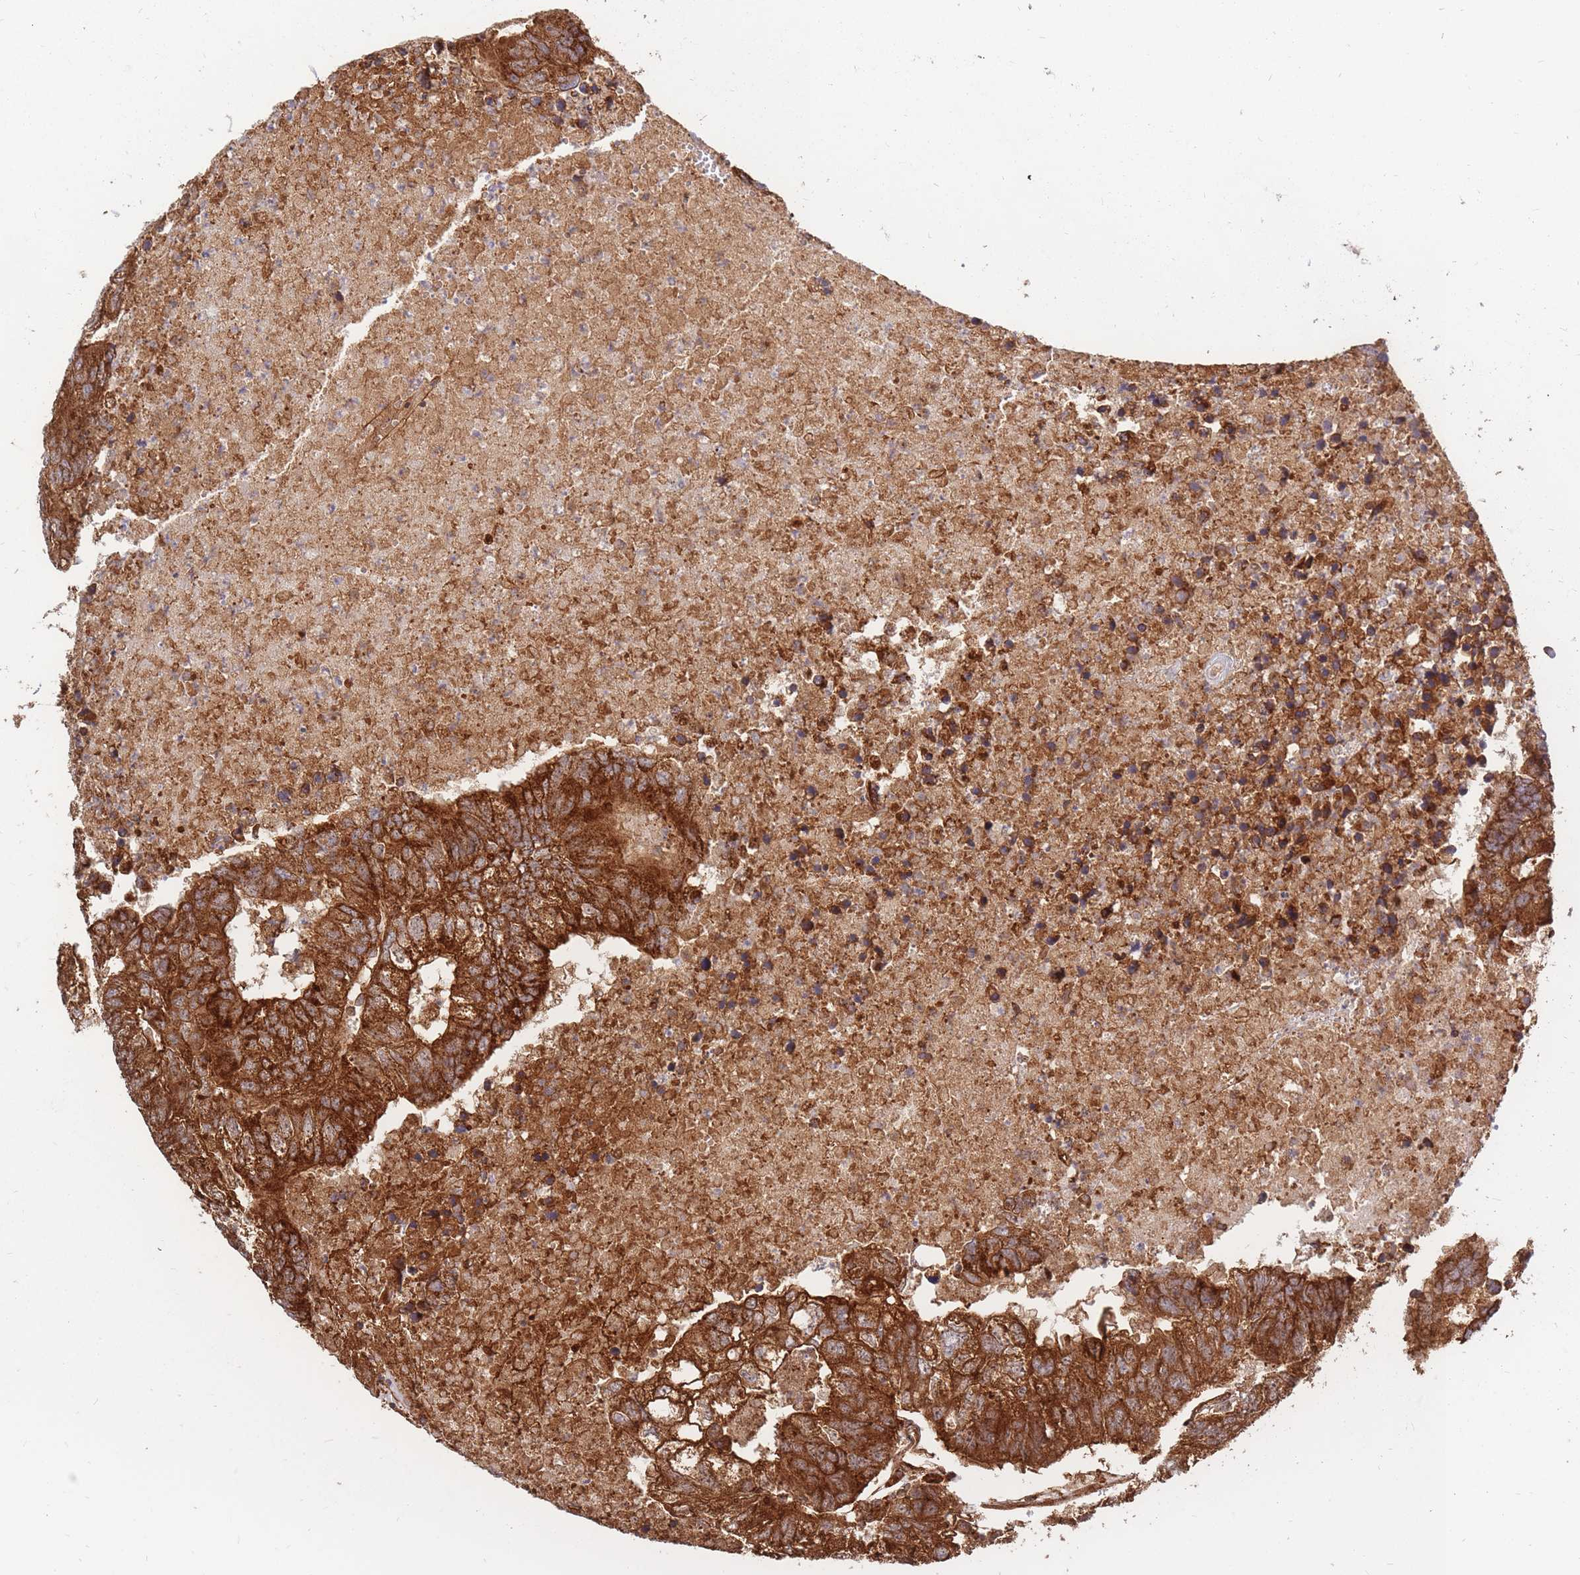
{"staining": {"intensity": "strong", "quantity": ">75%", "location": "cytoplasmic/membranous"}, "tissue": "colorectal cancer", "cell_type": "Tumor cells", "image_type": "cancer", "snomed": [{"axis": "morphology", "description": "Adenocarcinoma, NOS"}, {"axis": "topography", "description": "Colon"}], "caption": "Adenocarcinoma (colorectal) stained for a protein reveals strong cytoplasmic/membranous positivity in tumor cells.", "gene": "RASSF2", "patient": {"sex": "female", "age": 48}}